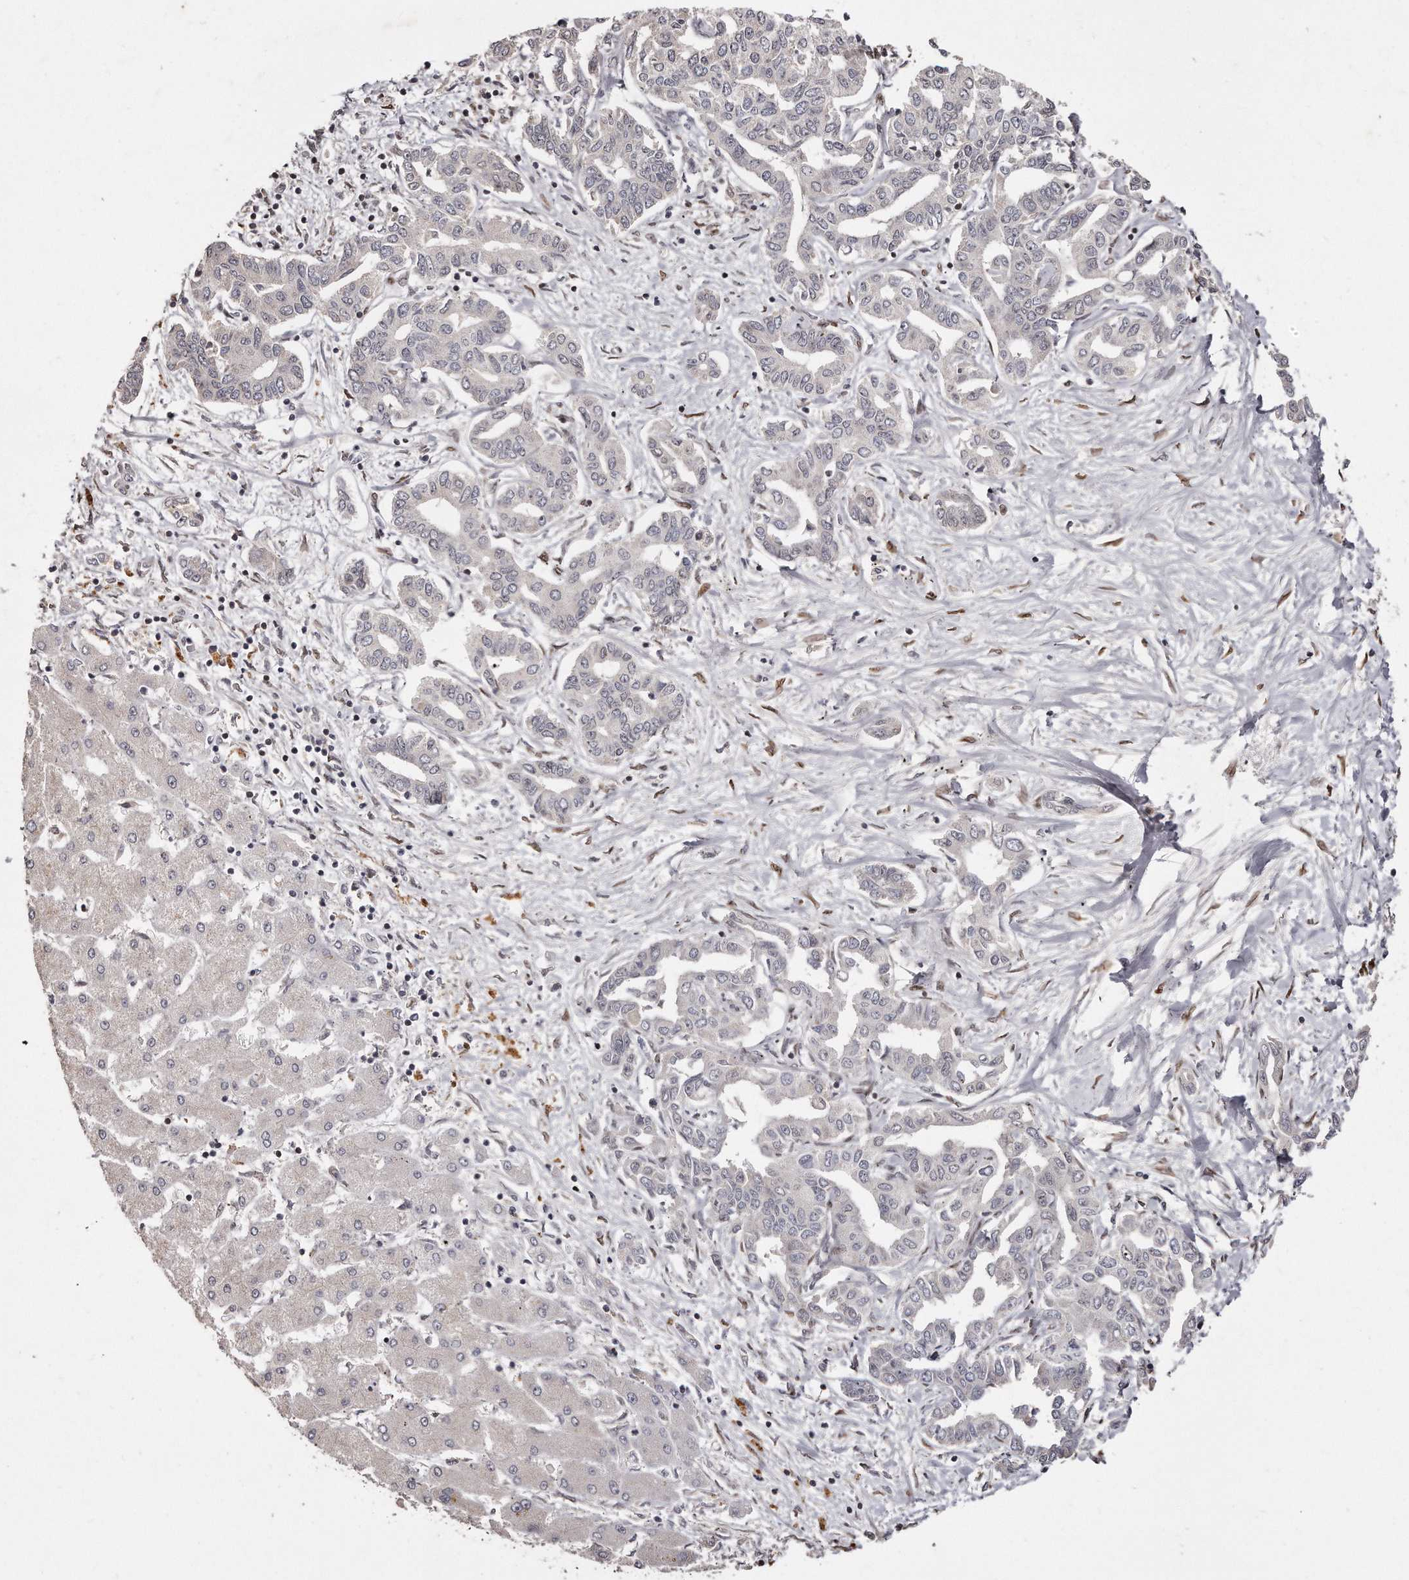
{"staining": {"intensity": "negative", "quantity": "none", "location": "none"}, "tissue": "liver cancer", "cell_type": "Tumor cells", "image_type": "cancer", "snomed": [{"axis": "morphology", "description": "Cholangiocarcinoma"}, {"axis": "topography", "description": "Liver"}], "caption": "Cholangiocarcinoma (liver) stained for a protein using immunohistochemistry demonstrates no positivity tumor cells.", "gene": "HASPIN", "patient": {"sex": "male", "age": 59}}